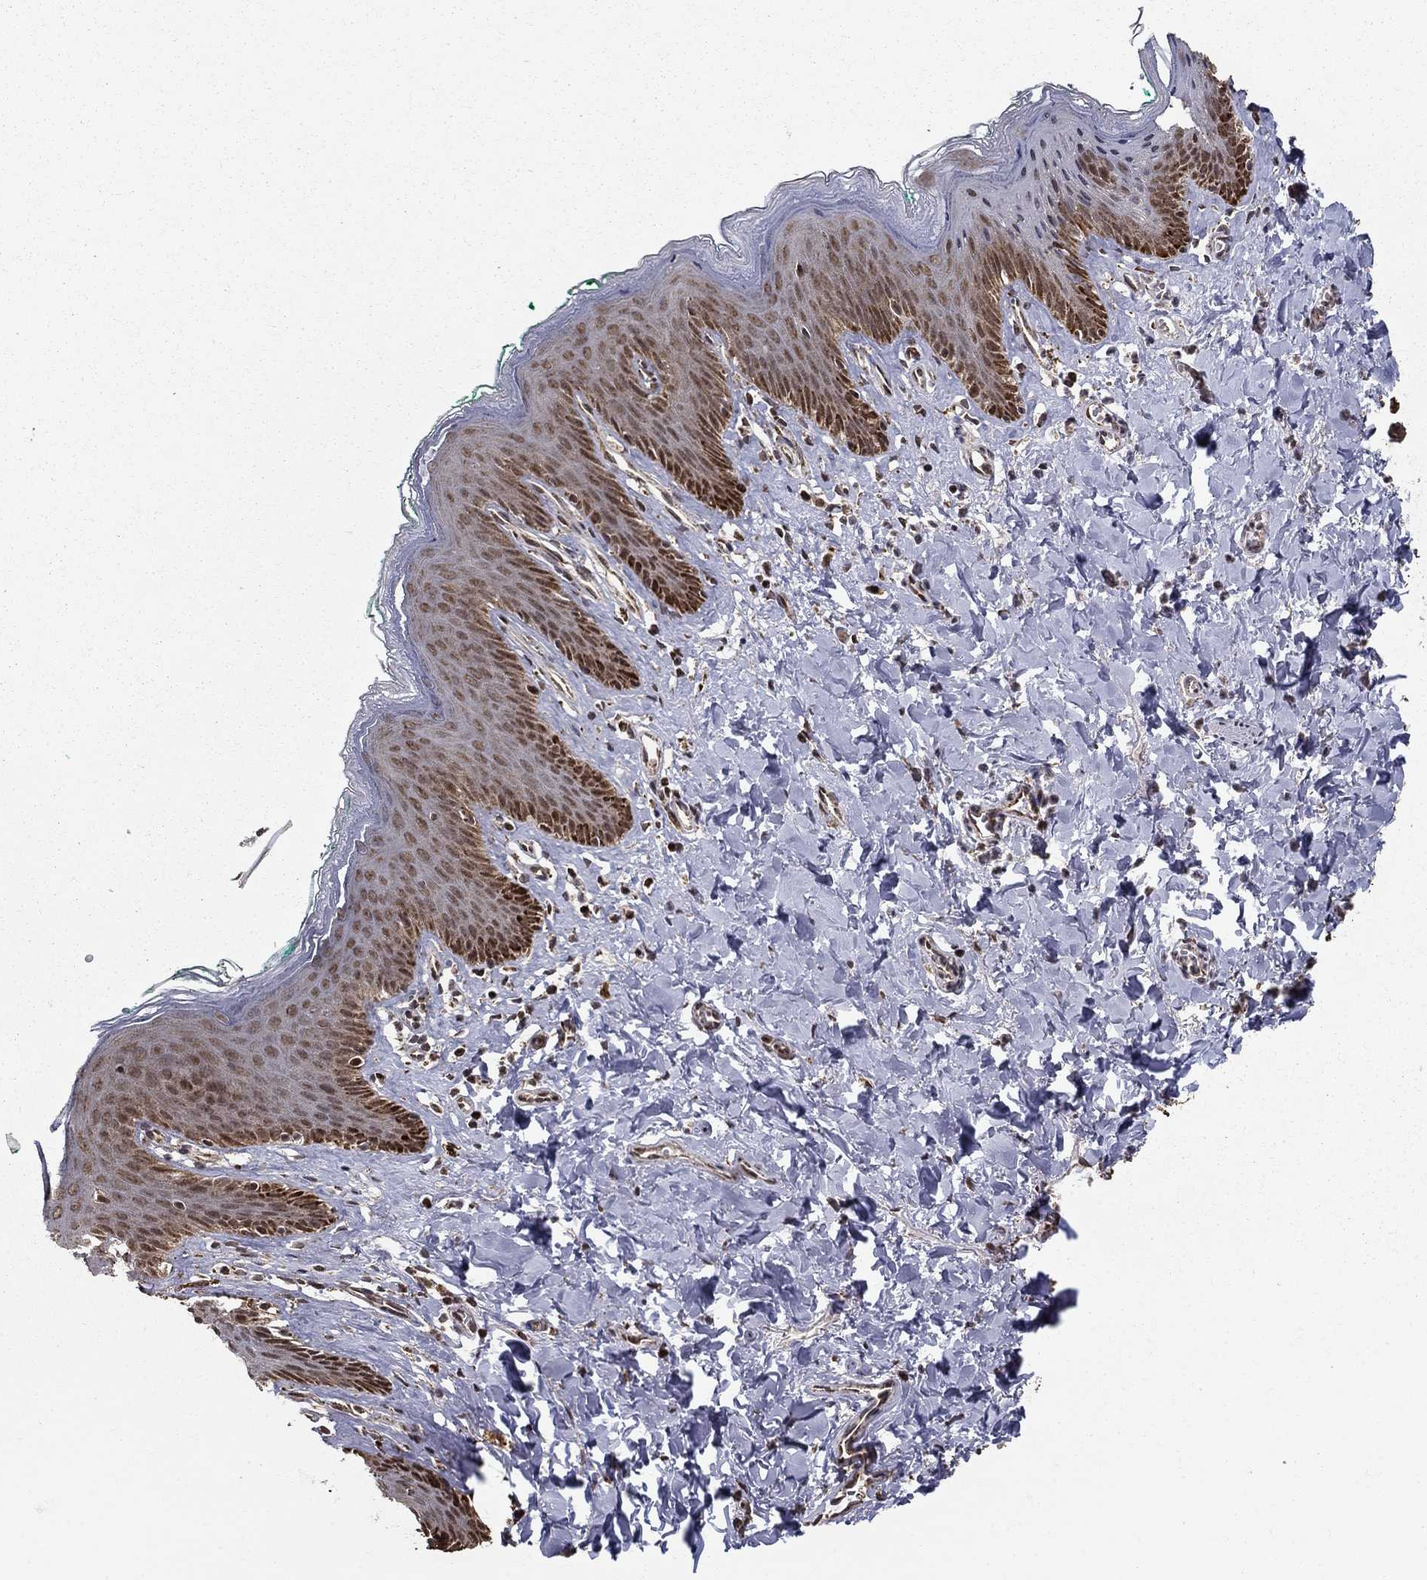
{"staining": {"intensity": "strong", "quantity": "<25%", "location": "nuclear"}, "tissue": "skin", "cell_type": "Epidermal cells", "image_type": "normal", "snomed": [{"axis": "morphology", "description": "Normal tissue, NOS"}, {"axis": "topography", "description": "Vulva"}], "caption": "A micrograph of skin stained for a protein exhibits strong nuclear brown staining in epidermal cells. Nuclei are stained in blue.", "gene": "ACOT13", "patient": {"sex": "female", "age": 66}}